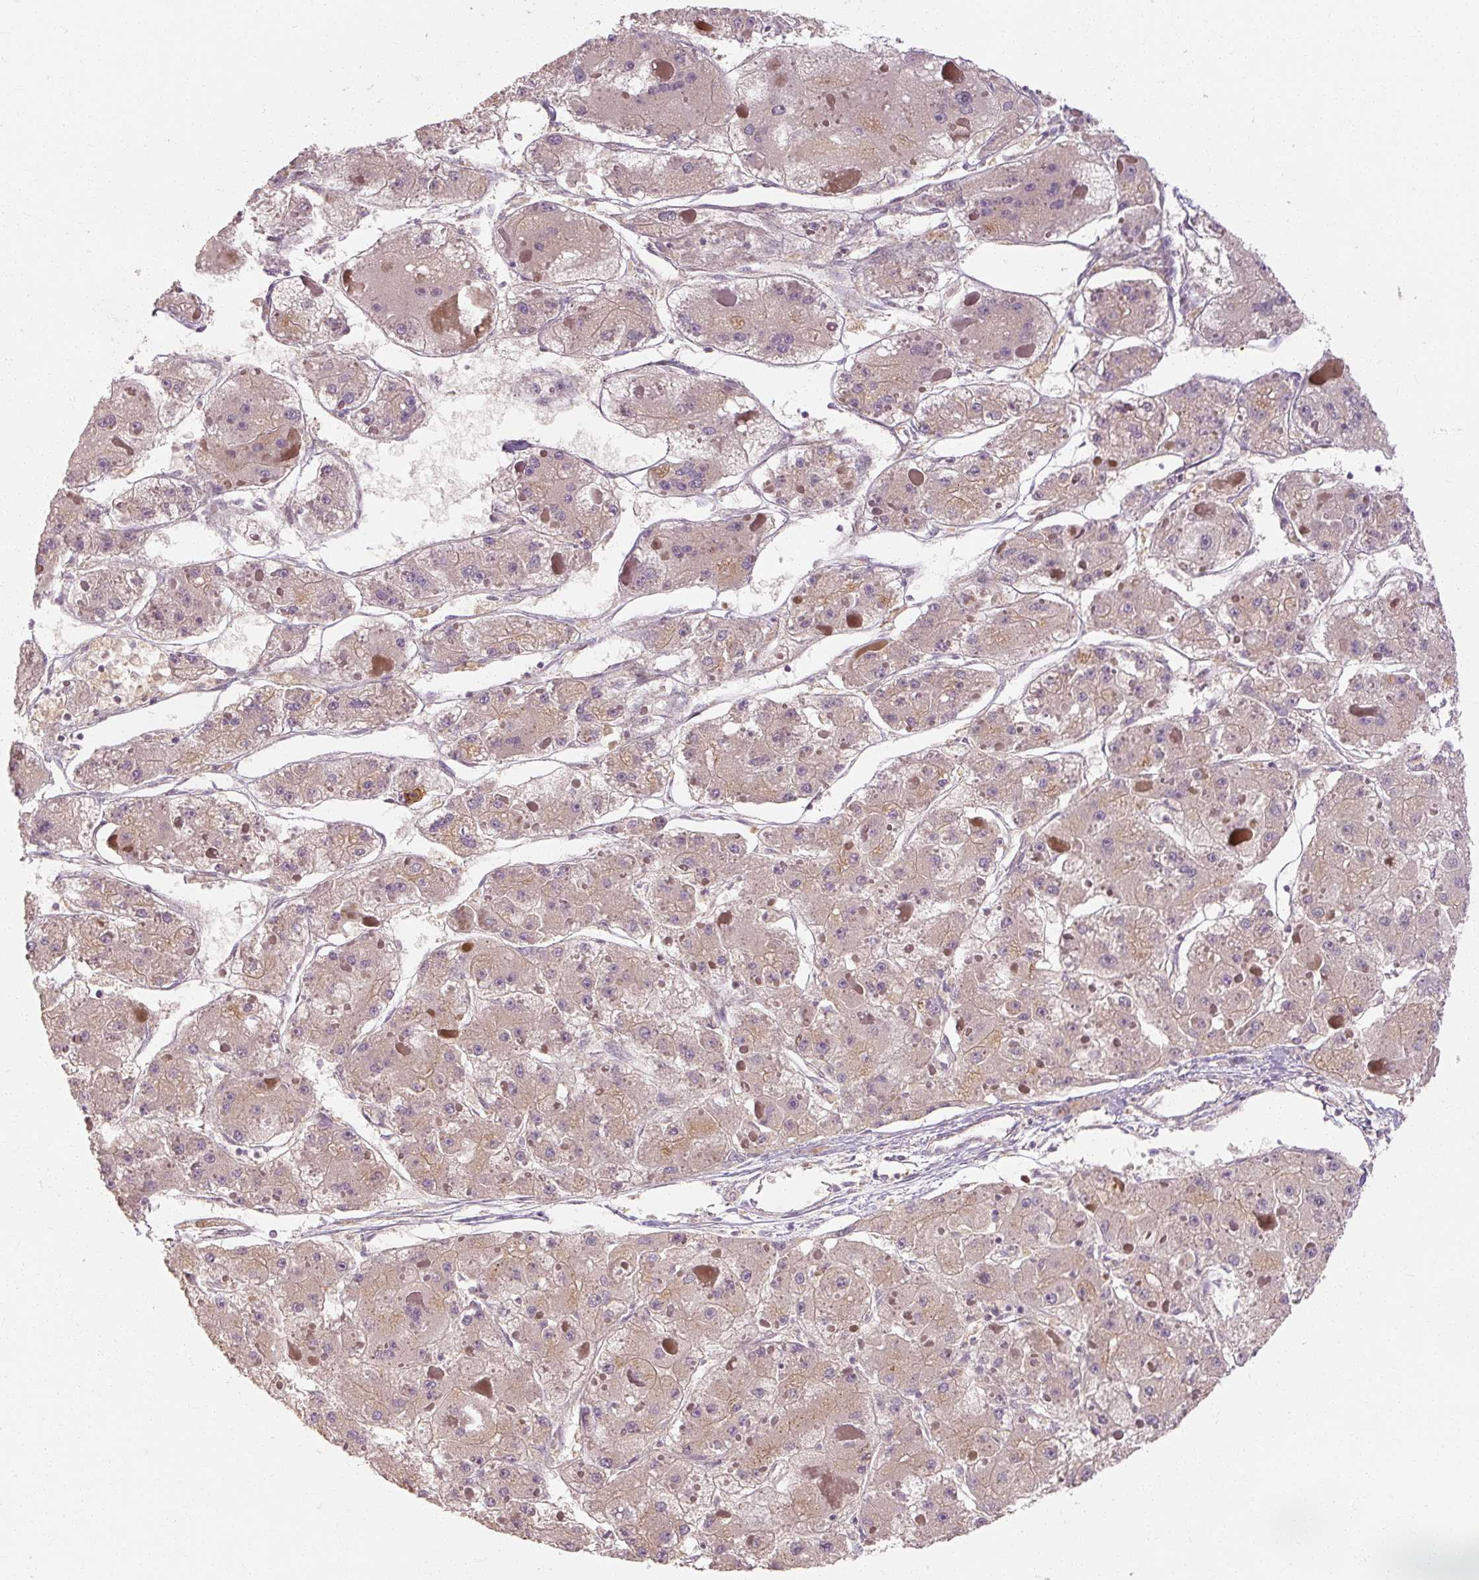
{"staining": {"intensity": "weak", "quantity": "<25%", "location": "cytoplasmic/membranous"}, "tissue": "liver cancer", "cell_type": "Tumor cells", "image_type": "cancer", "snomed": [{"axis": "morphology", "description": "Carcinoma, Hepatocellular, NOS"}, {"axis": "topography", "description": "Liver"}], "caption": "The photomicrograph reveals no staining of tumor cells in liver cancer (hepatocellular carcinoma).", "gene": "RB1CC1", "patient": {"sex": "female", "age": 73}}